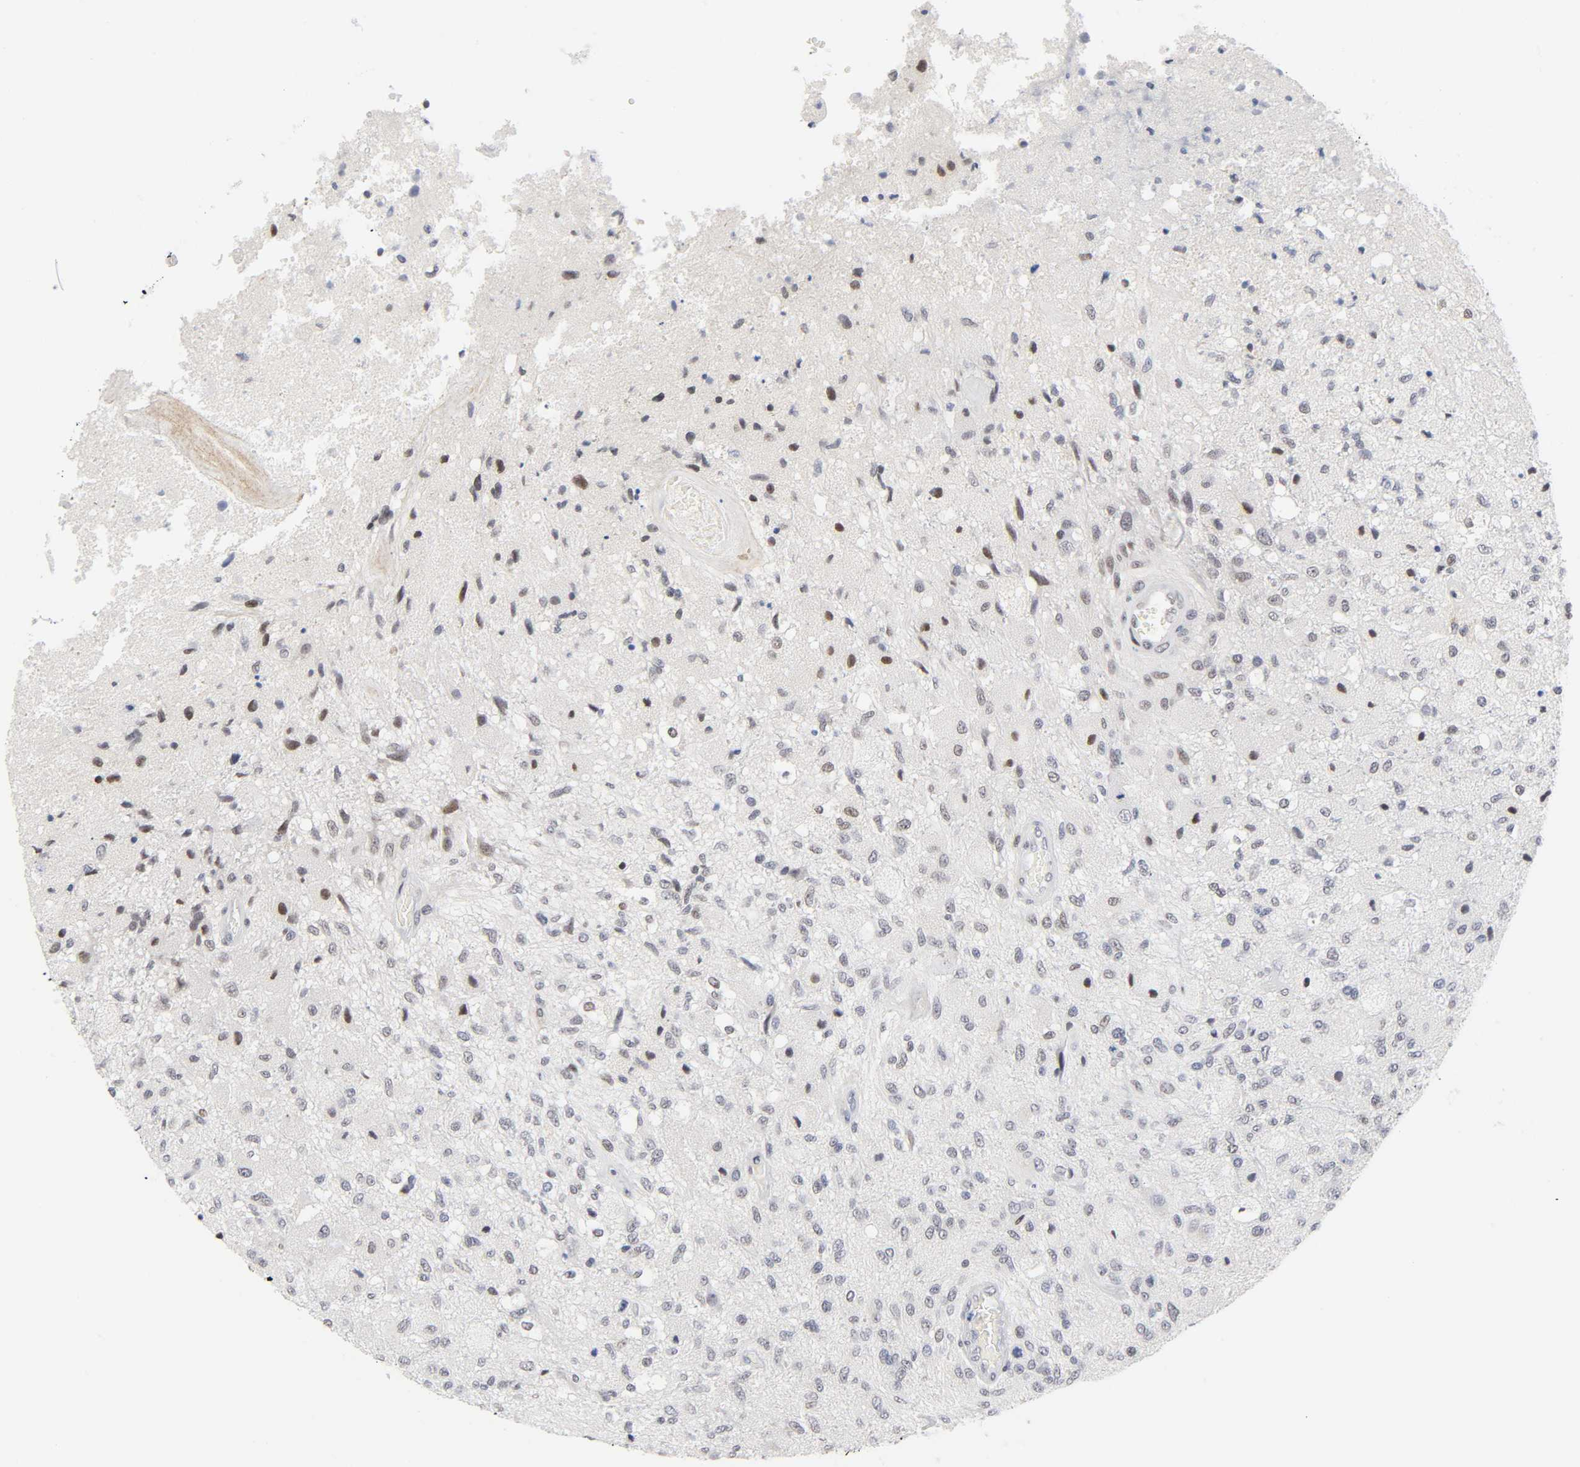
{"staining": {"intensity": "weak", "quantity": "<25%", "location": "nuclear"}, "tissue": "glioma", "cell_type": "Tumor cells", "image_type": "cancer", "snomed": [{"axis": "morphology", "description": "Normal tissue, NOS"}, {"axis": "morphology", "description": "Glioma, malignant, High grade"}, {"axis": "topography", "description": "Cerebral cortex"}], "caption": "Immunohistochemistry of human malignant high-grade glioma shows no expression in tumor cells. Nuclei are stained in blue.", "gene": "DIDO1", "patient": {"sex": "male", "age": 77}}